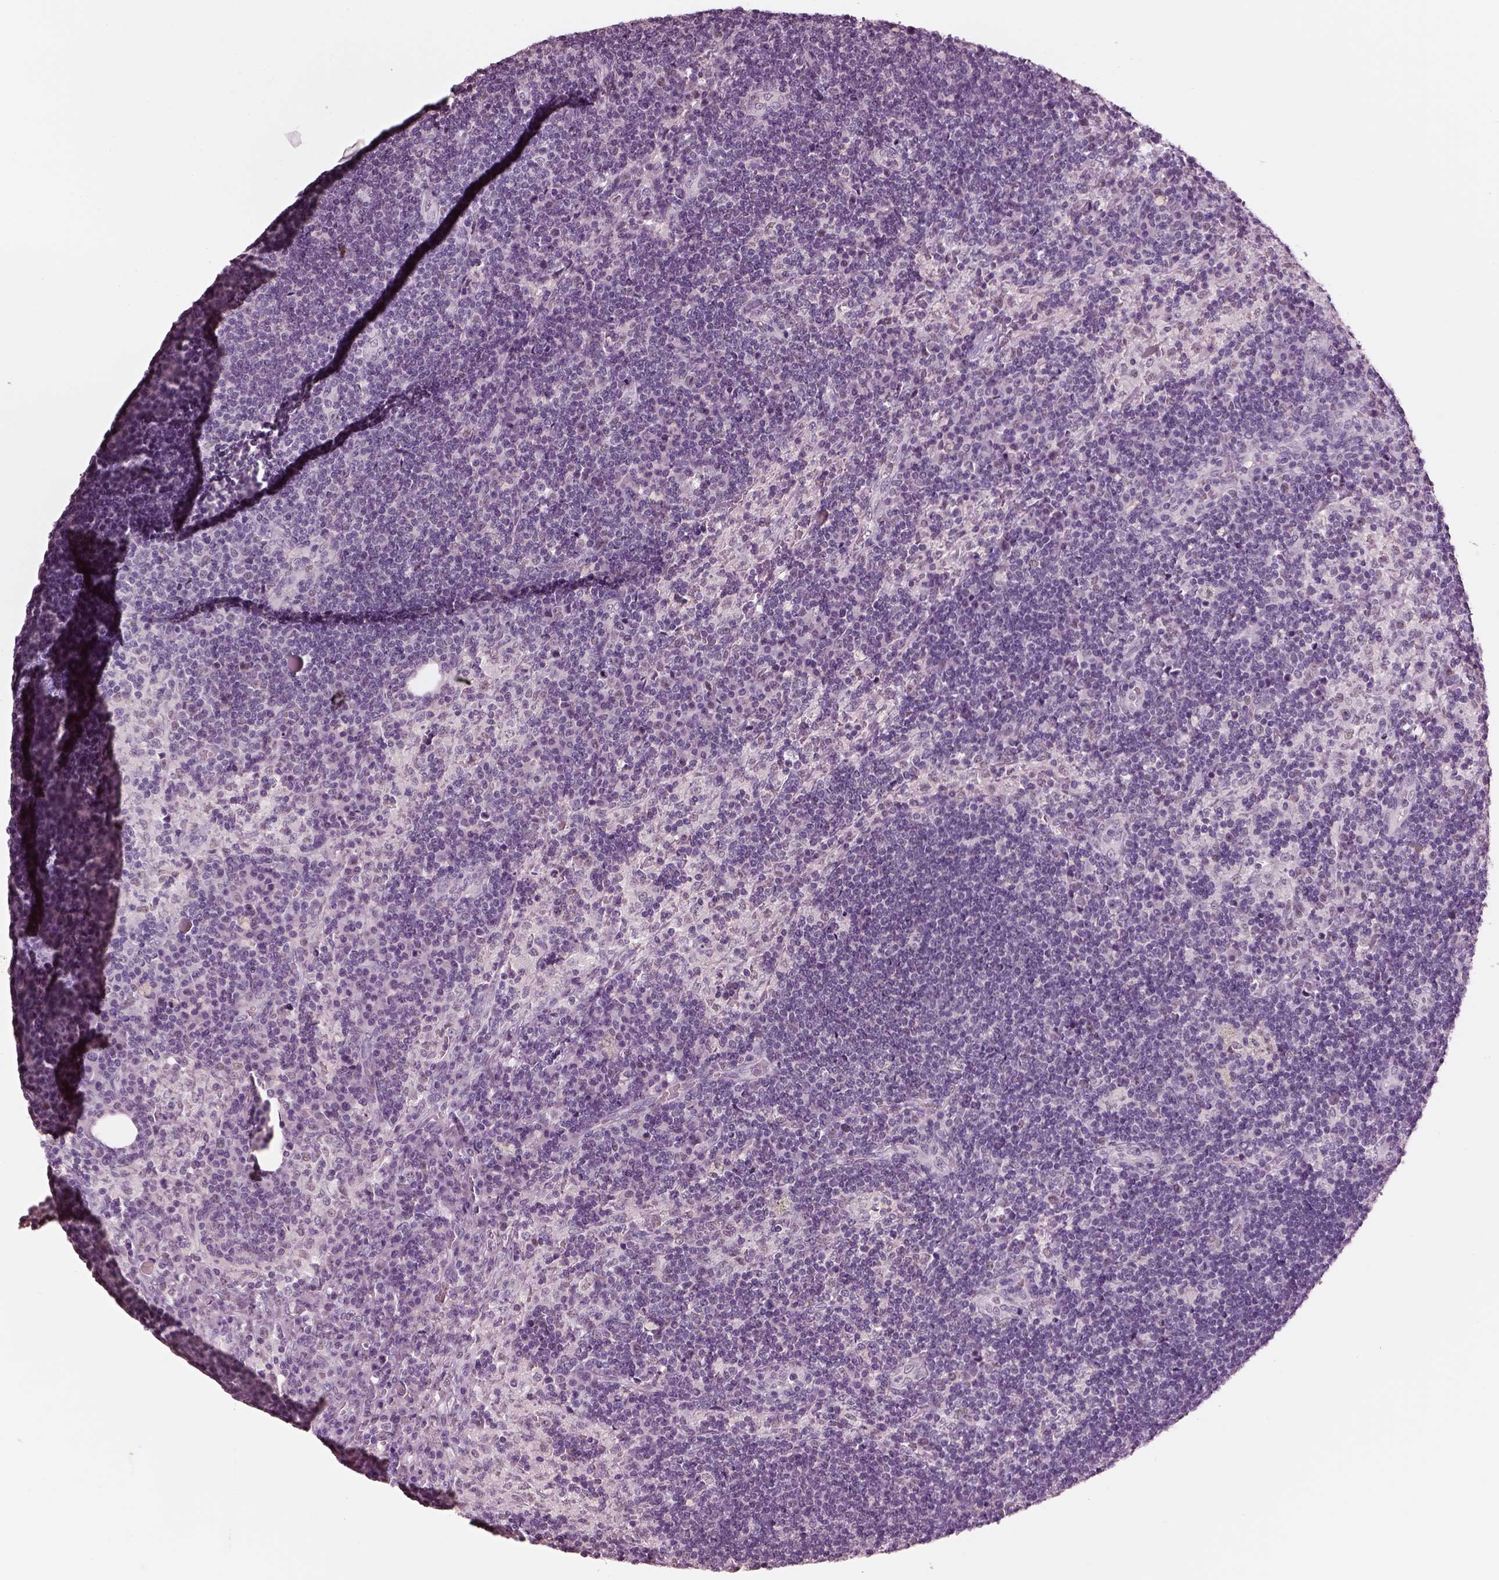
{"staining": {"intensity": "negative", "quantity": "none", "location": "none"}, "tissue": "lymph node", "cell_type": "Germinal center cells", "image_type": "normal", "snomed": [{"axis": "morphology", "description": "Normal tissue, NOS"}, {"axis": "topography", "description": "Lymph node"}], "caption": "High power microscopy image of an IHC histopathology image of benign lymph node, revealing no significant expression in germinal center cells.", "gene": "ELSPBP1", "patient": {"sex": "male", "age": 63}}